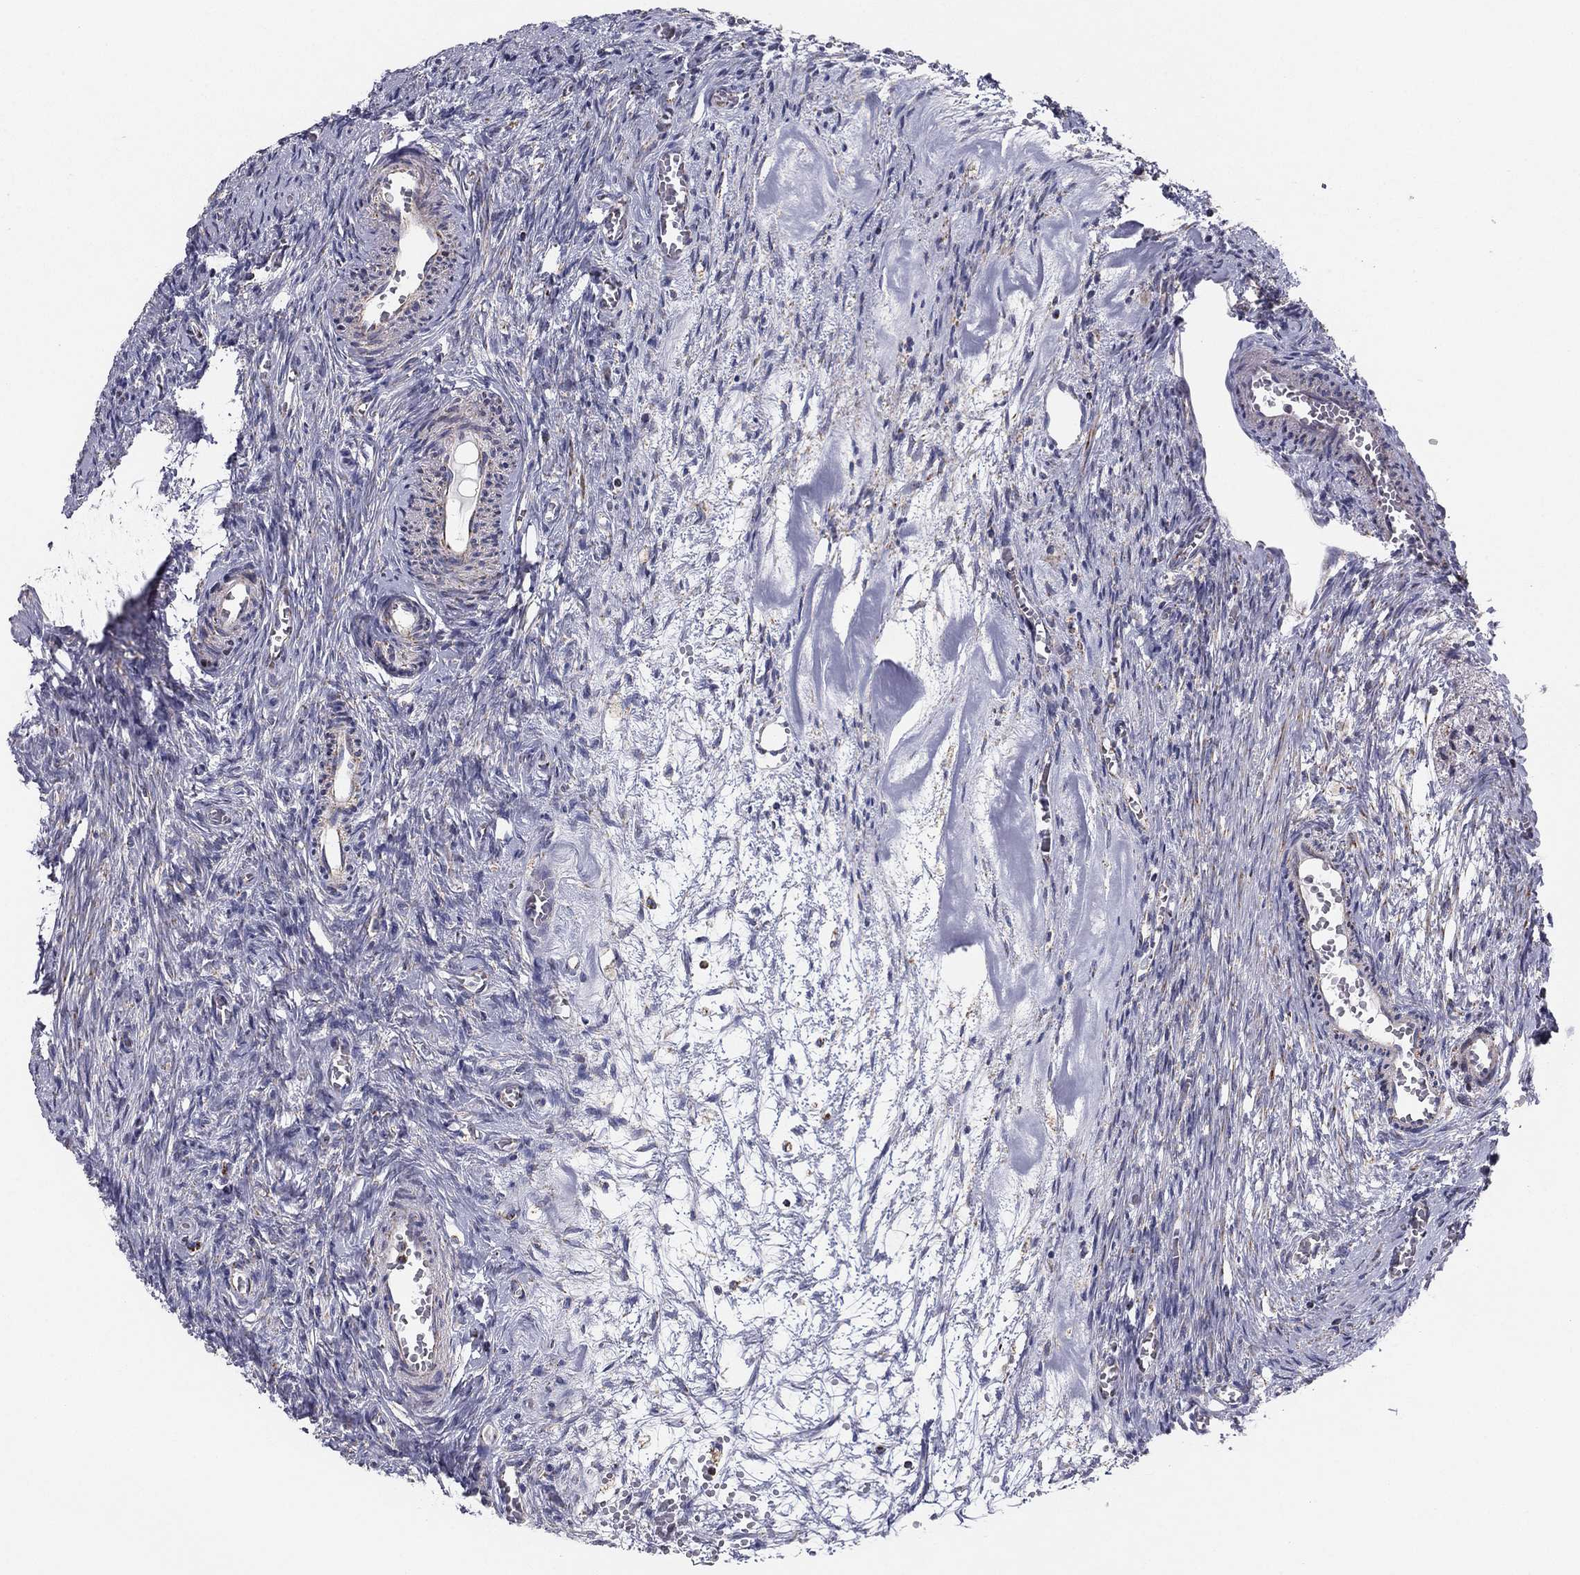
{"staining": {"intensity": "negative", "quantity": "none", "location": "none"}, "tissue": "ovary", "cell_type": "Ovarian stroma cells", "image_type": "normal", "snomed": [{"axis": "morphology", "description": "Normal tissue, NOS"}, {"axis": "topography", "description": "Ovary"}], "caption": "Ovary was stained to show a protein in brown. There is no significant positivity in ovarian stroma cells. Nuclei are stained in blue.", "gene": "NDUFV1", "patient": {"sex": "female", "age": 39}}